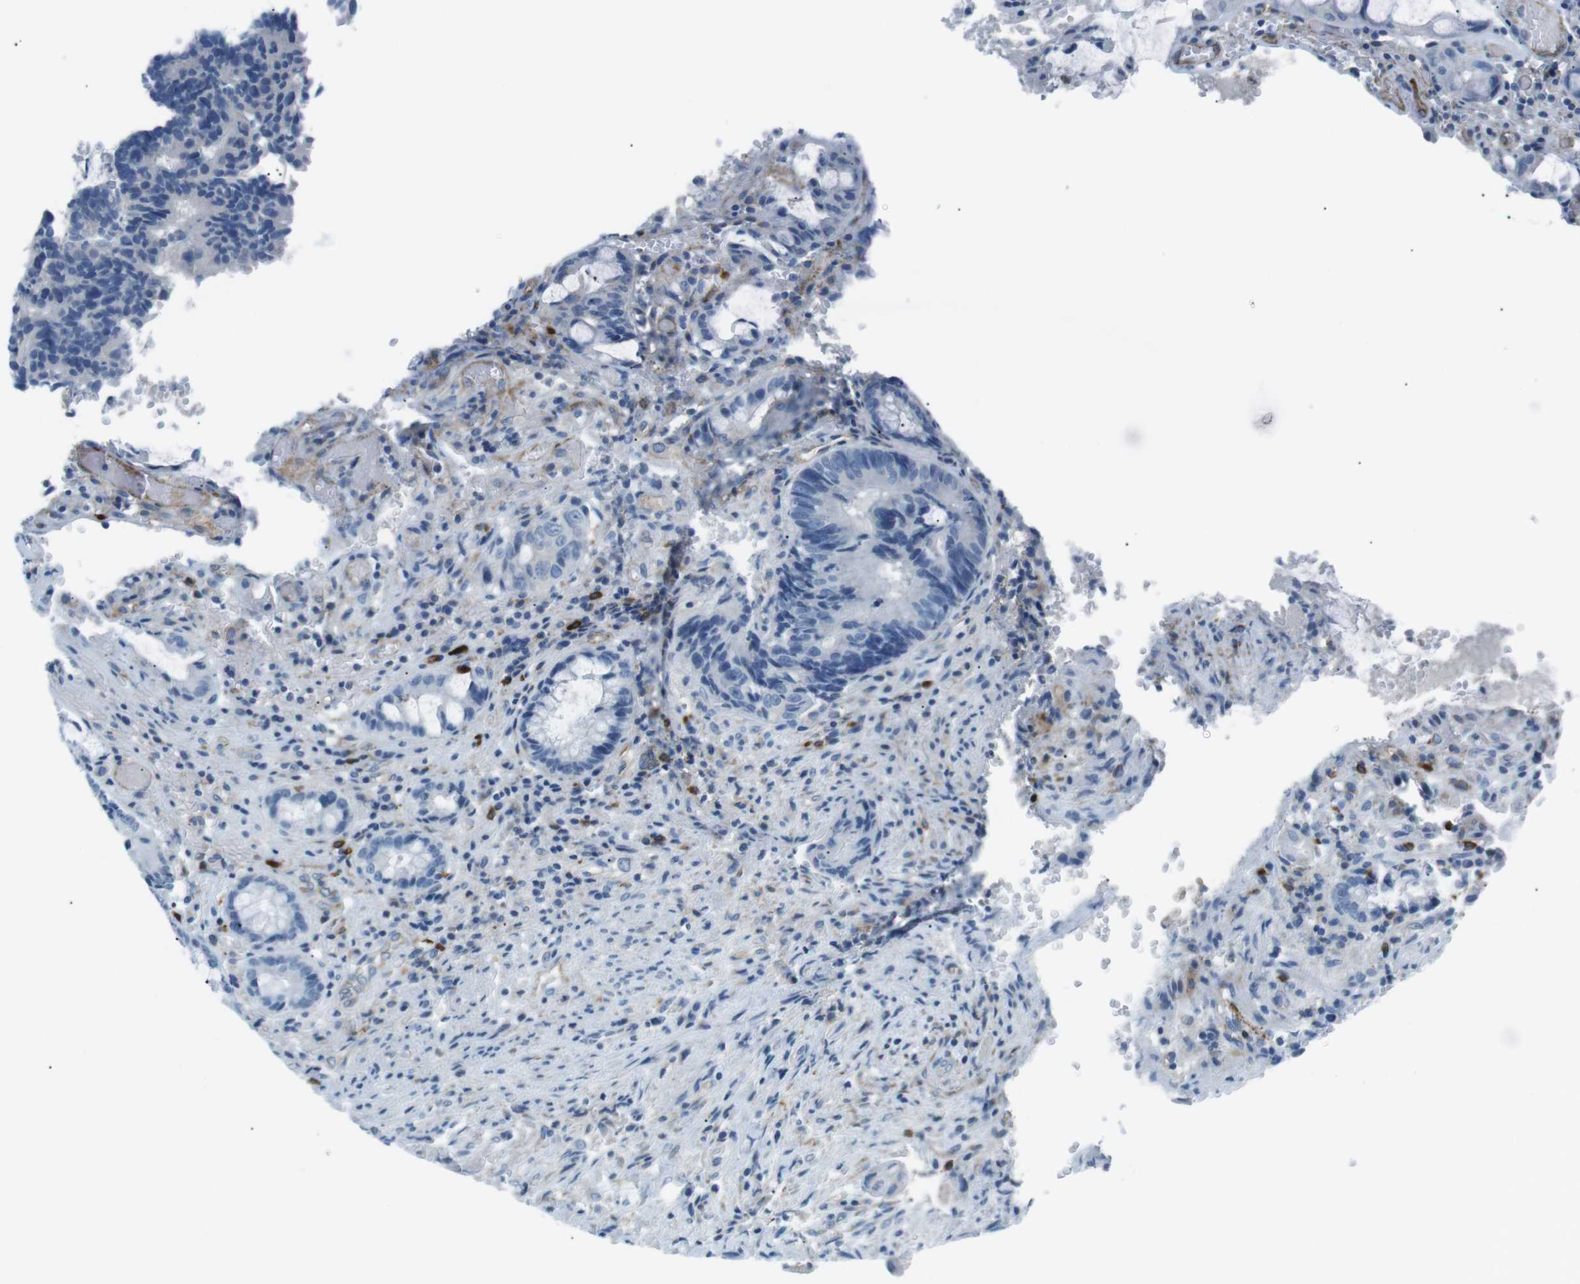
{"staining": {"intensity": "negative", "quantity": "none", "location": "none"}, "tissue": "colorectal cancer", "cell_type": "Tumor cells", "image_type": "cancer", "snomed": [{"axis": "morphology", "description": "Adenocarcinoma, NOS"}, {"axis": "topography", "description": "Colon"}], "caption": "IHC of human colorectal adenocarcinoma shows no expression in tumor cells.", "gene": "CSF2RA", "patient": {"sex": "female", "age": 57}}